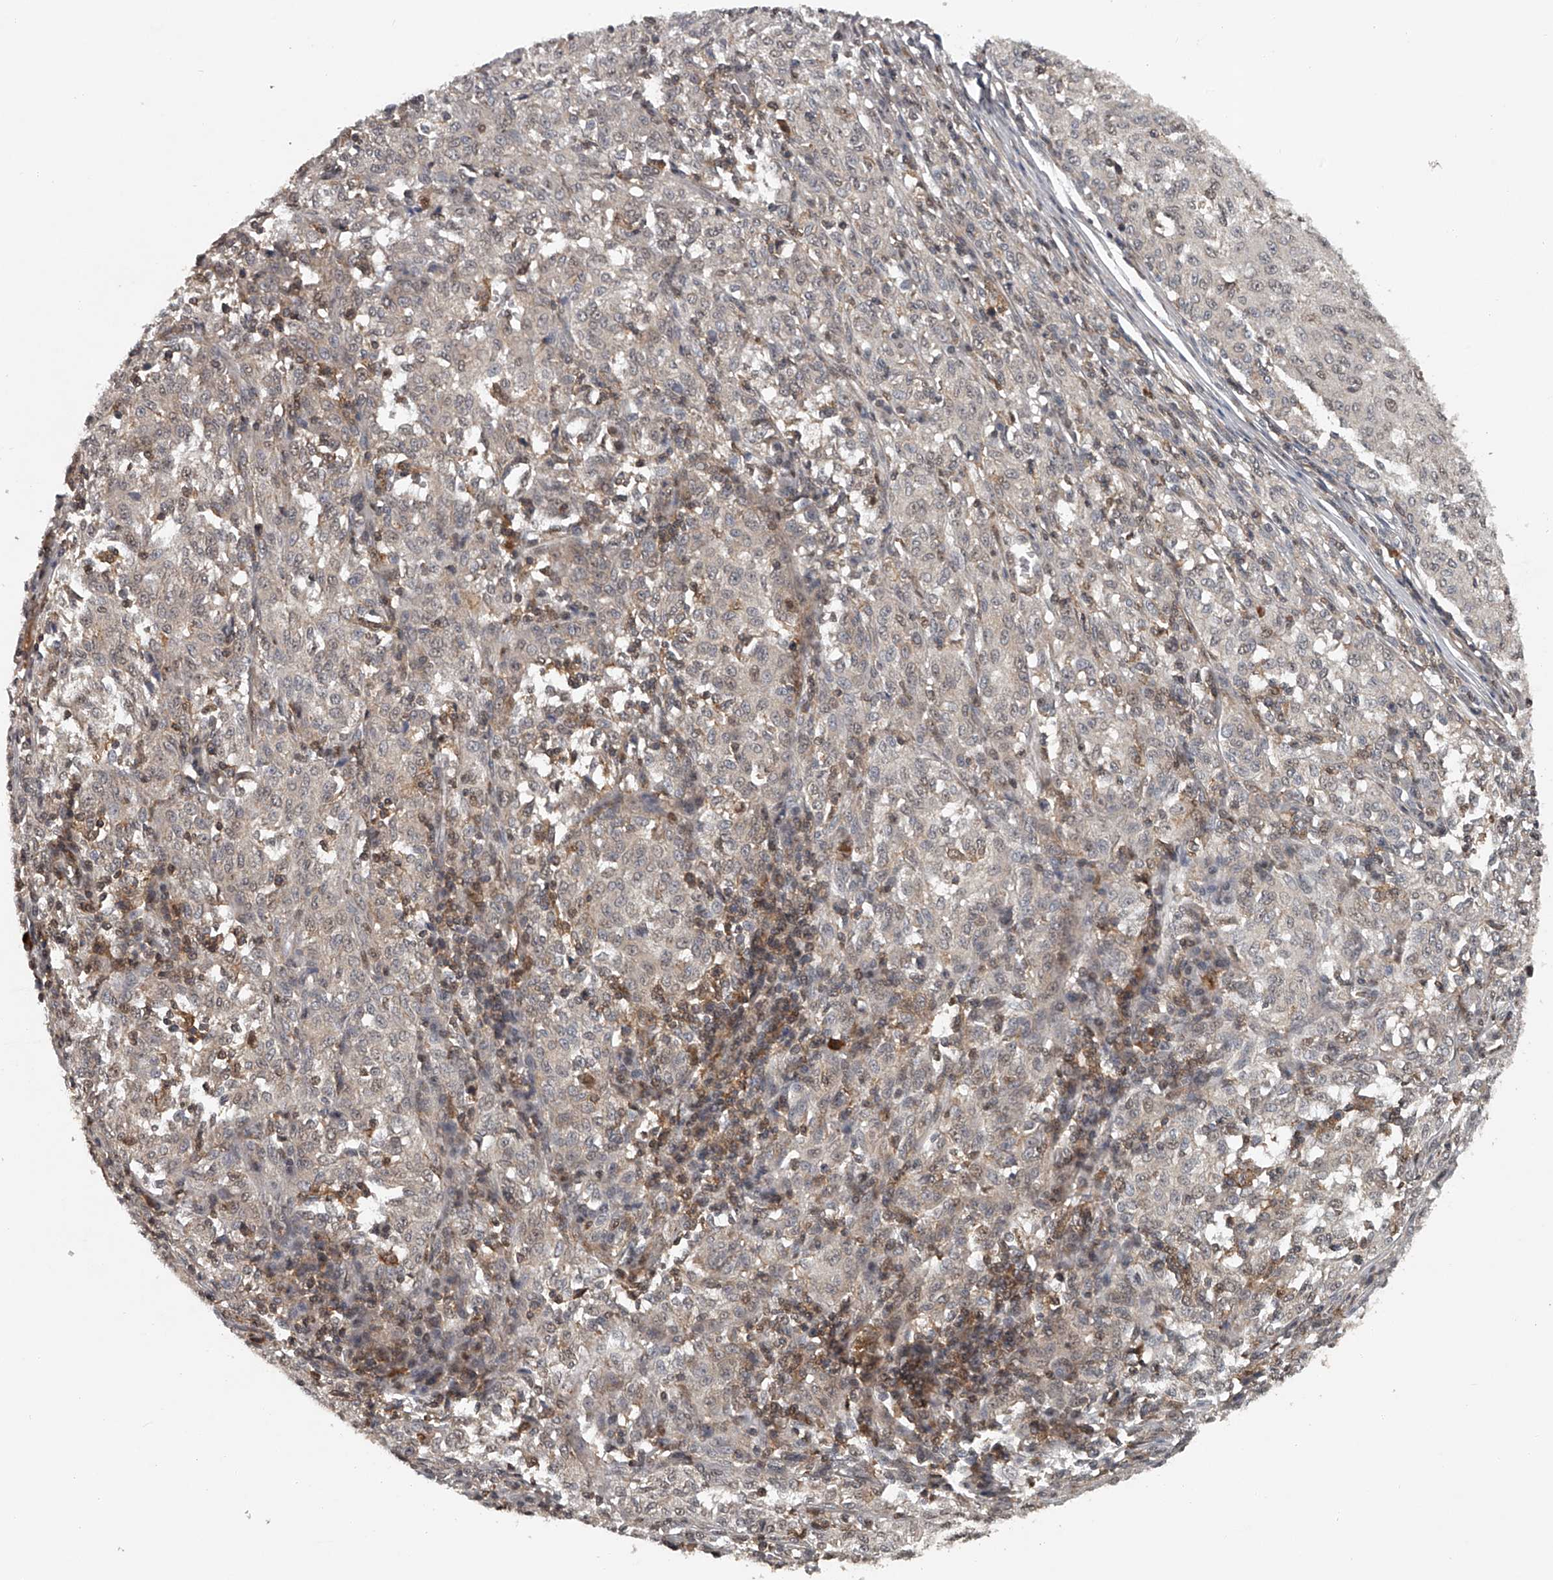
{"staining": {"intensity": "negative", "quantity": "none", "location": "none"}, "tissue": "melanoma", "cell_type": "Tumor cells", "image_type": "cancer", "snomed": [{"axis": "morphology", "description": "Malignant melanoma, NOS"}, {"axis": "topography", "description": "Skin"}], "caption": "This photomicrograph is of melanoma stained with immunohistochemistry (IHC) to label a protein in brown with the nuclei are counter-stained blue. There is no positivity in tumor cells.", "gene": "PLEKHG1", "patient": {"sex": "female", "age": 72}}